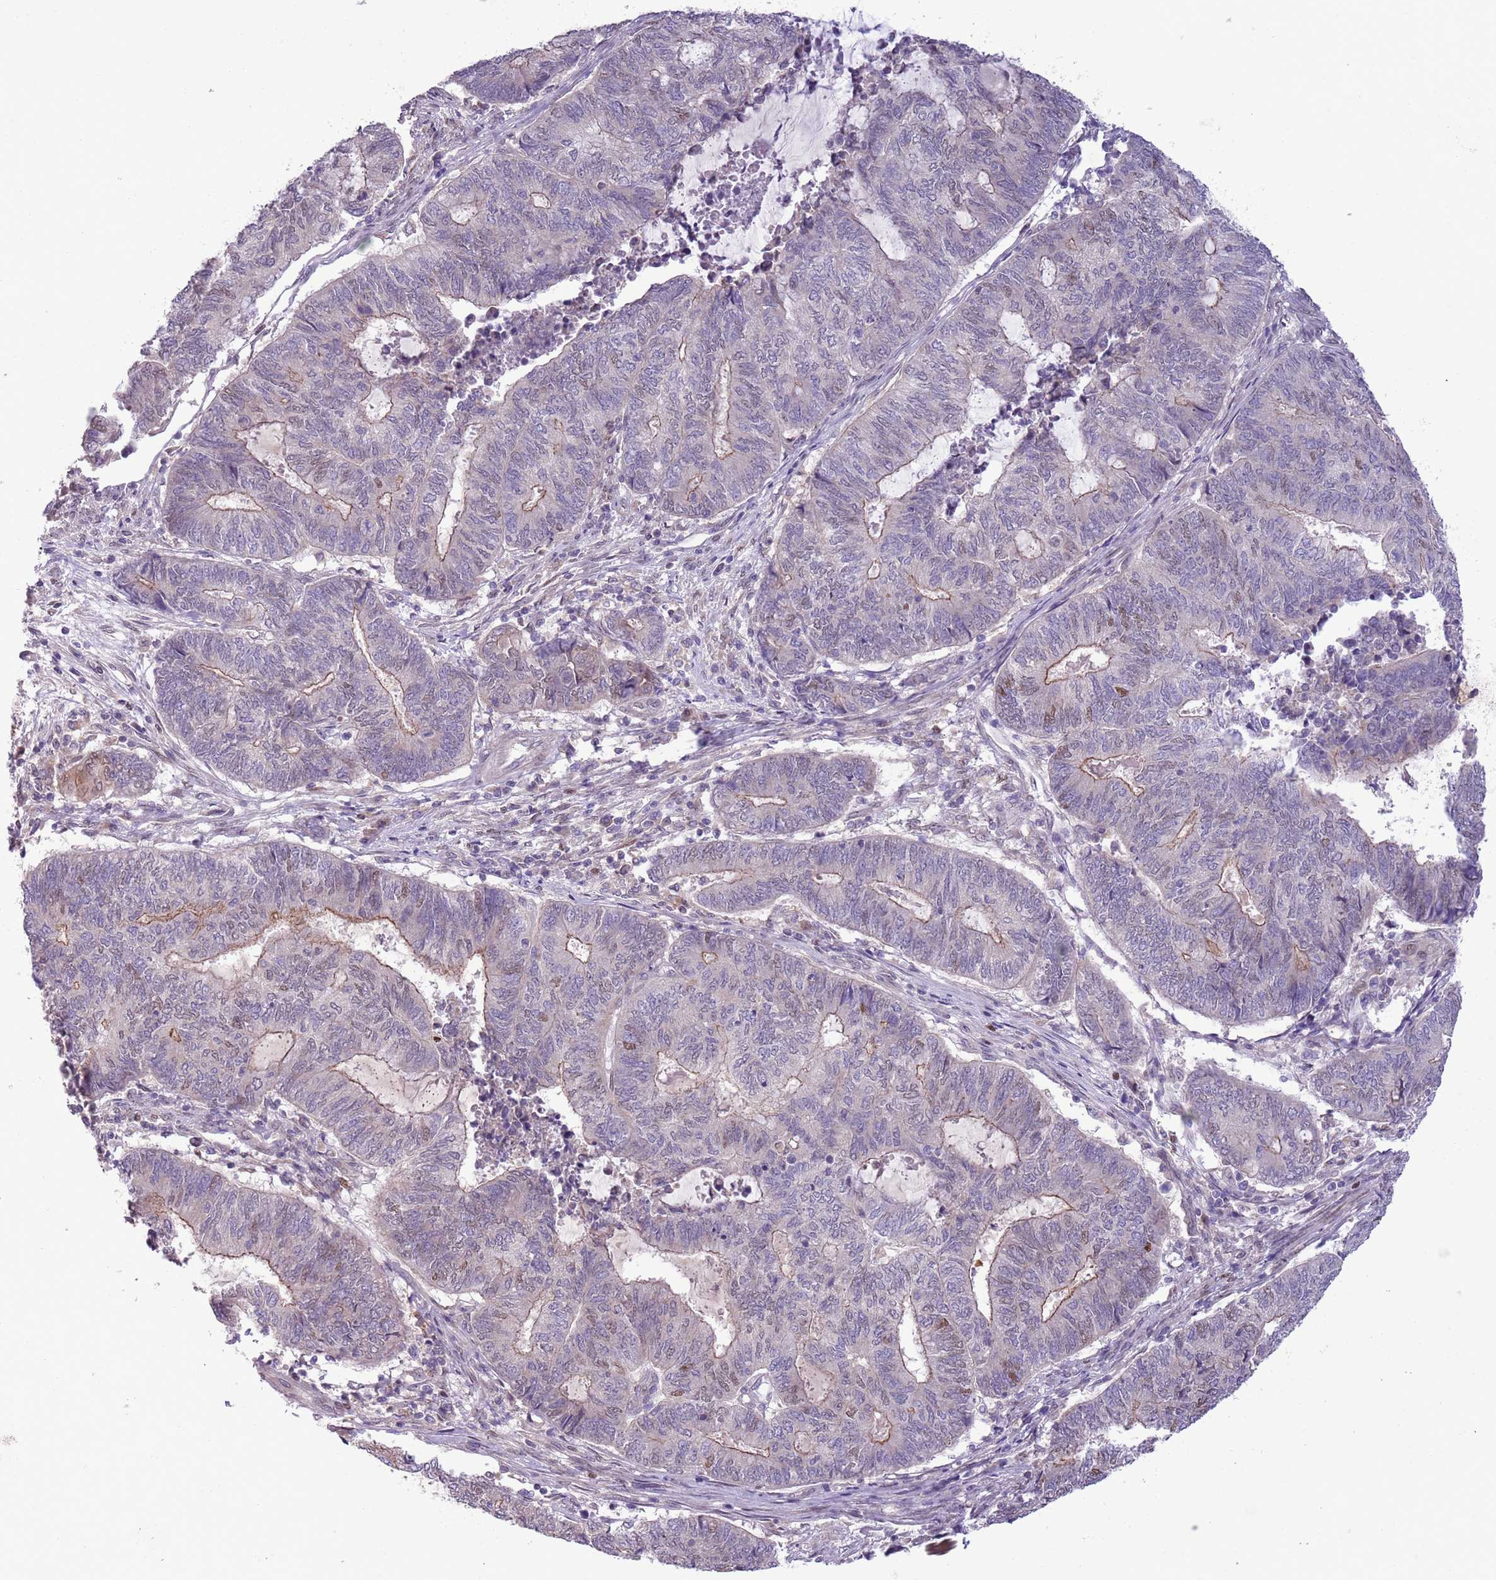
{"staining": {"intensity": "weak", "quantity": "25%-75%", "location": "cytoplasmic/membranous"}, "tissue": "endometrial cancer", "cell_type": "Tumor cells", "image_type": "cancer", "snomed": [{"axis": "morphology", "description": "Adenocarcinoma, NOS"}, {"axis": "topography", "description": "Uterus"}, {"axis": "topography", "description": "Endometrium"}], "caption": "Immunohistochemistry micrograph of endometrial cancer stained for a protein (brown), which shows low levels of weak cytoplasmic/membranous staining in about 25%-75% of tumor cells.", "gene": "CCND2", "patient": {"sex": "female", "age": 70}}